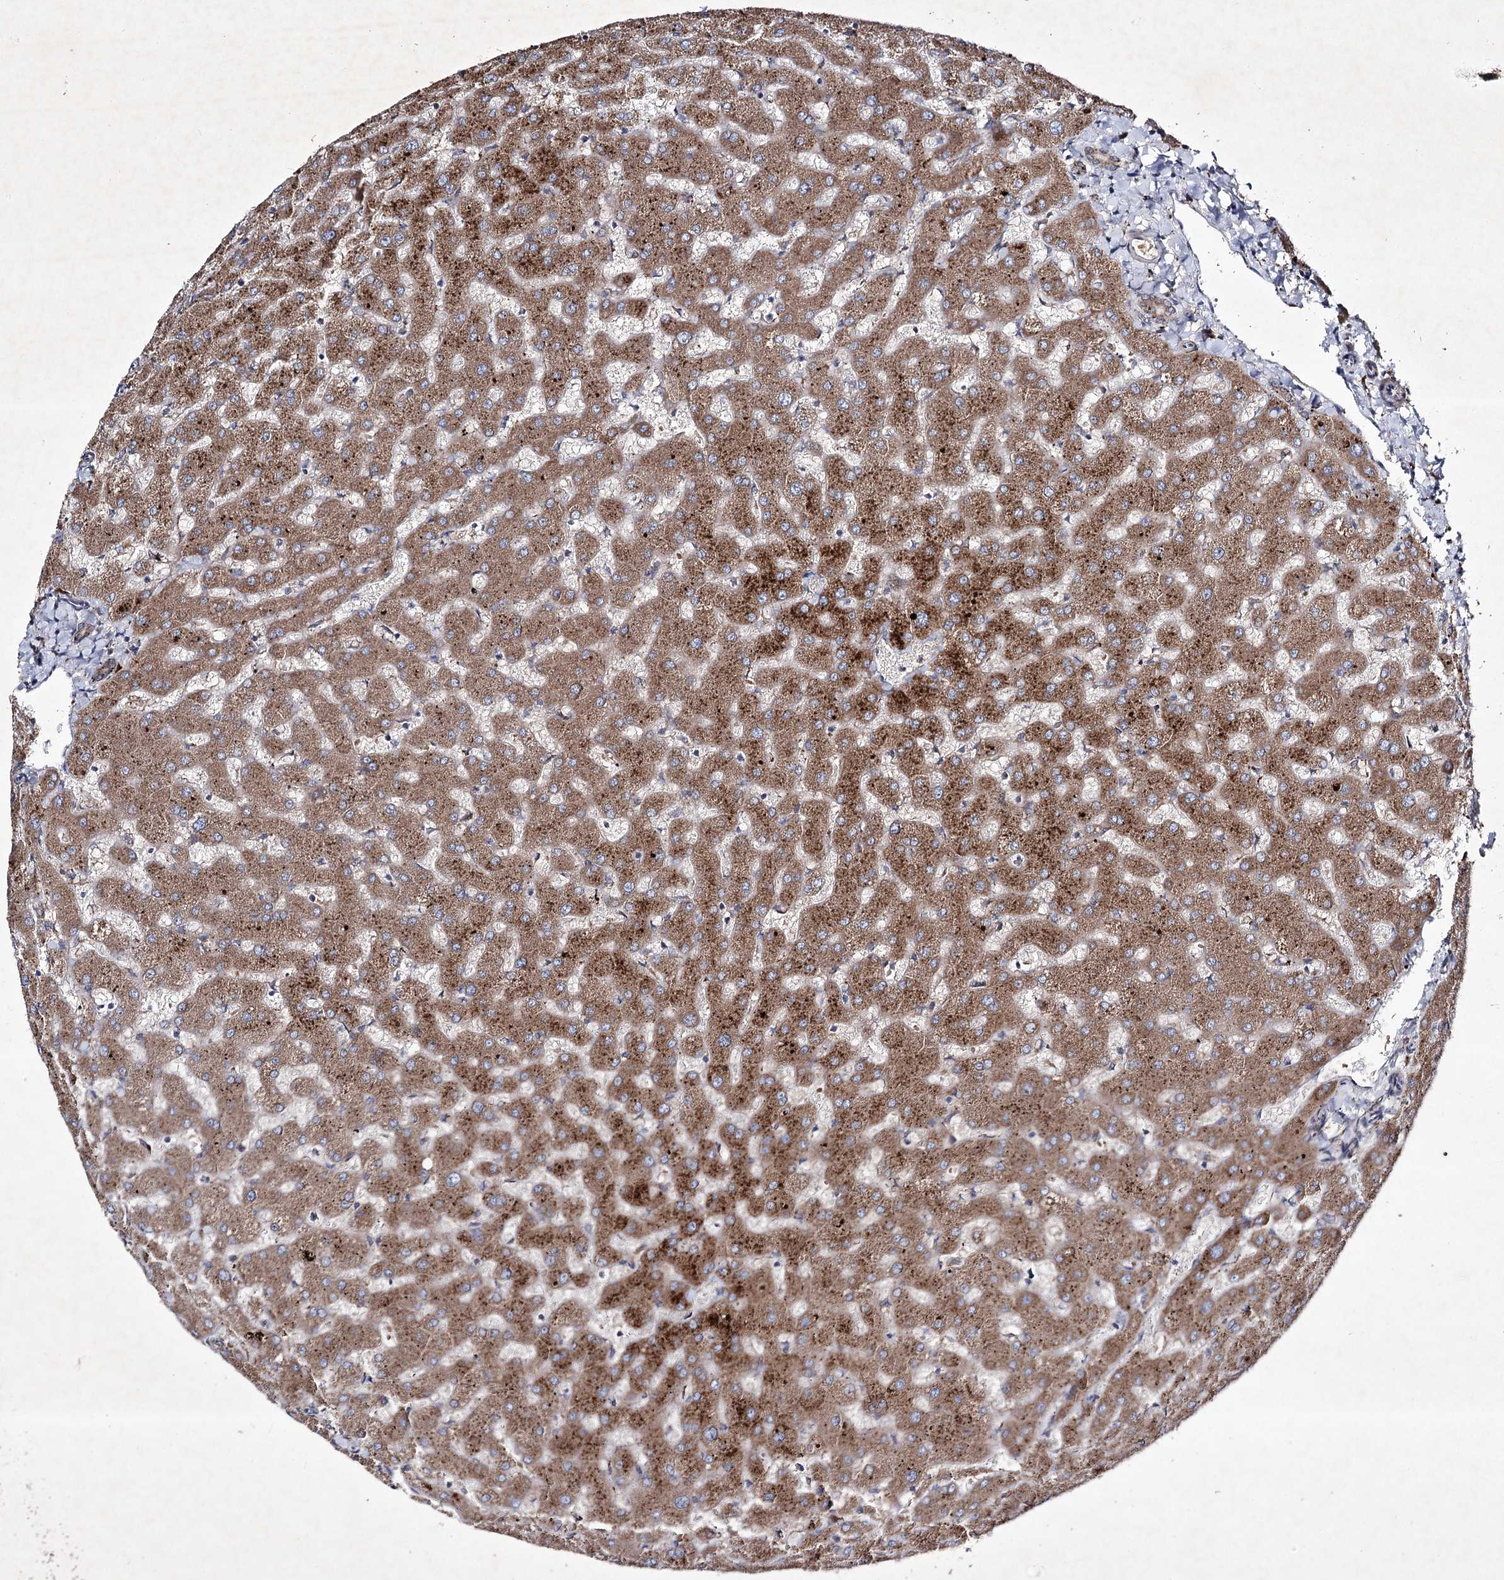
{"staining": {"intensity": "moderate", "quantity": ">75%", "location": "cytoplasmic/membranous"}, "tissue": "liver", "cell_type": "Cholangiocytes", "image_type": "normal", "snomed": [{"axis": "morphology", "description": "Normal tissue, NOS"}, {"axis": "topography", "description": "Liver"}], "caption": "A medium amount of moderate cytoplasmic/membranous positivity is appreciated in about >75% of cholangiocytes in unremarkable liver.", "gene": "ALG9", "patient": {"sex": "female", "age": 63}}